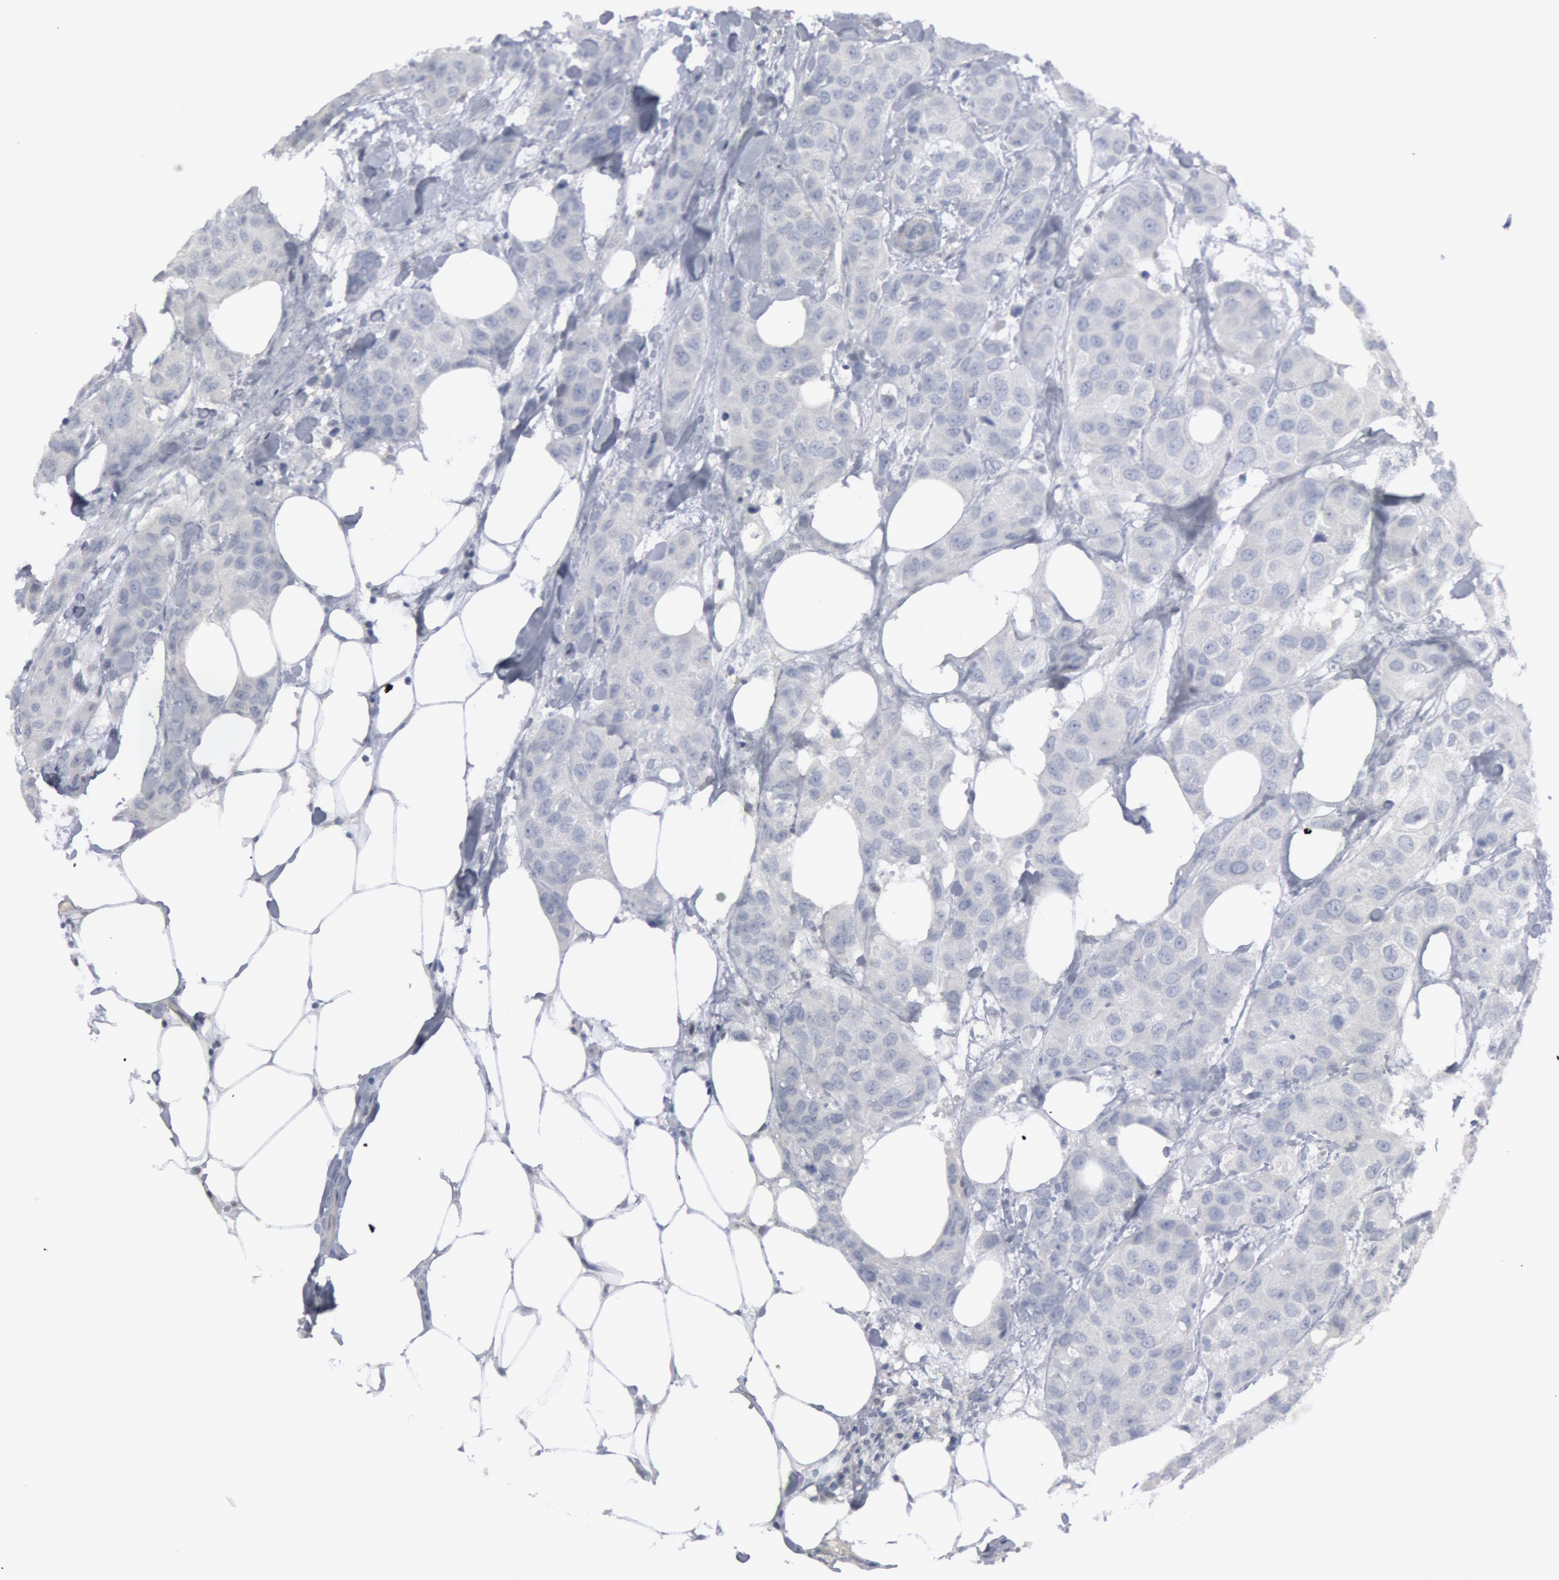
{"staining": {"intensity": "negative", "quantity": "none", "location": "none"}, "tissue": "breast cancer", "cell_type": "Tumor cells", "image_type": "cancer", "snomed": [{"axis": "morphology", "description": "Duct carcinoma"}, {"axis": "topography", "description": "Breast"}], "caption": "Immunohistochemical staining of human breast invasive ductal carcinoma displays no significant staining in tumor cells. (DAB (3,3'-diaminobenzidine) IHC with hematoxylin counter stain).", "gene": "DMC1", "patient": {"sex": "female", "age": 68}}